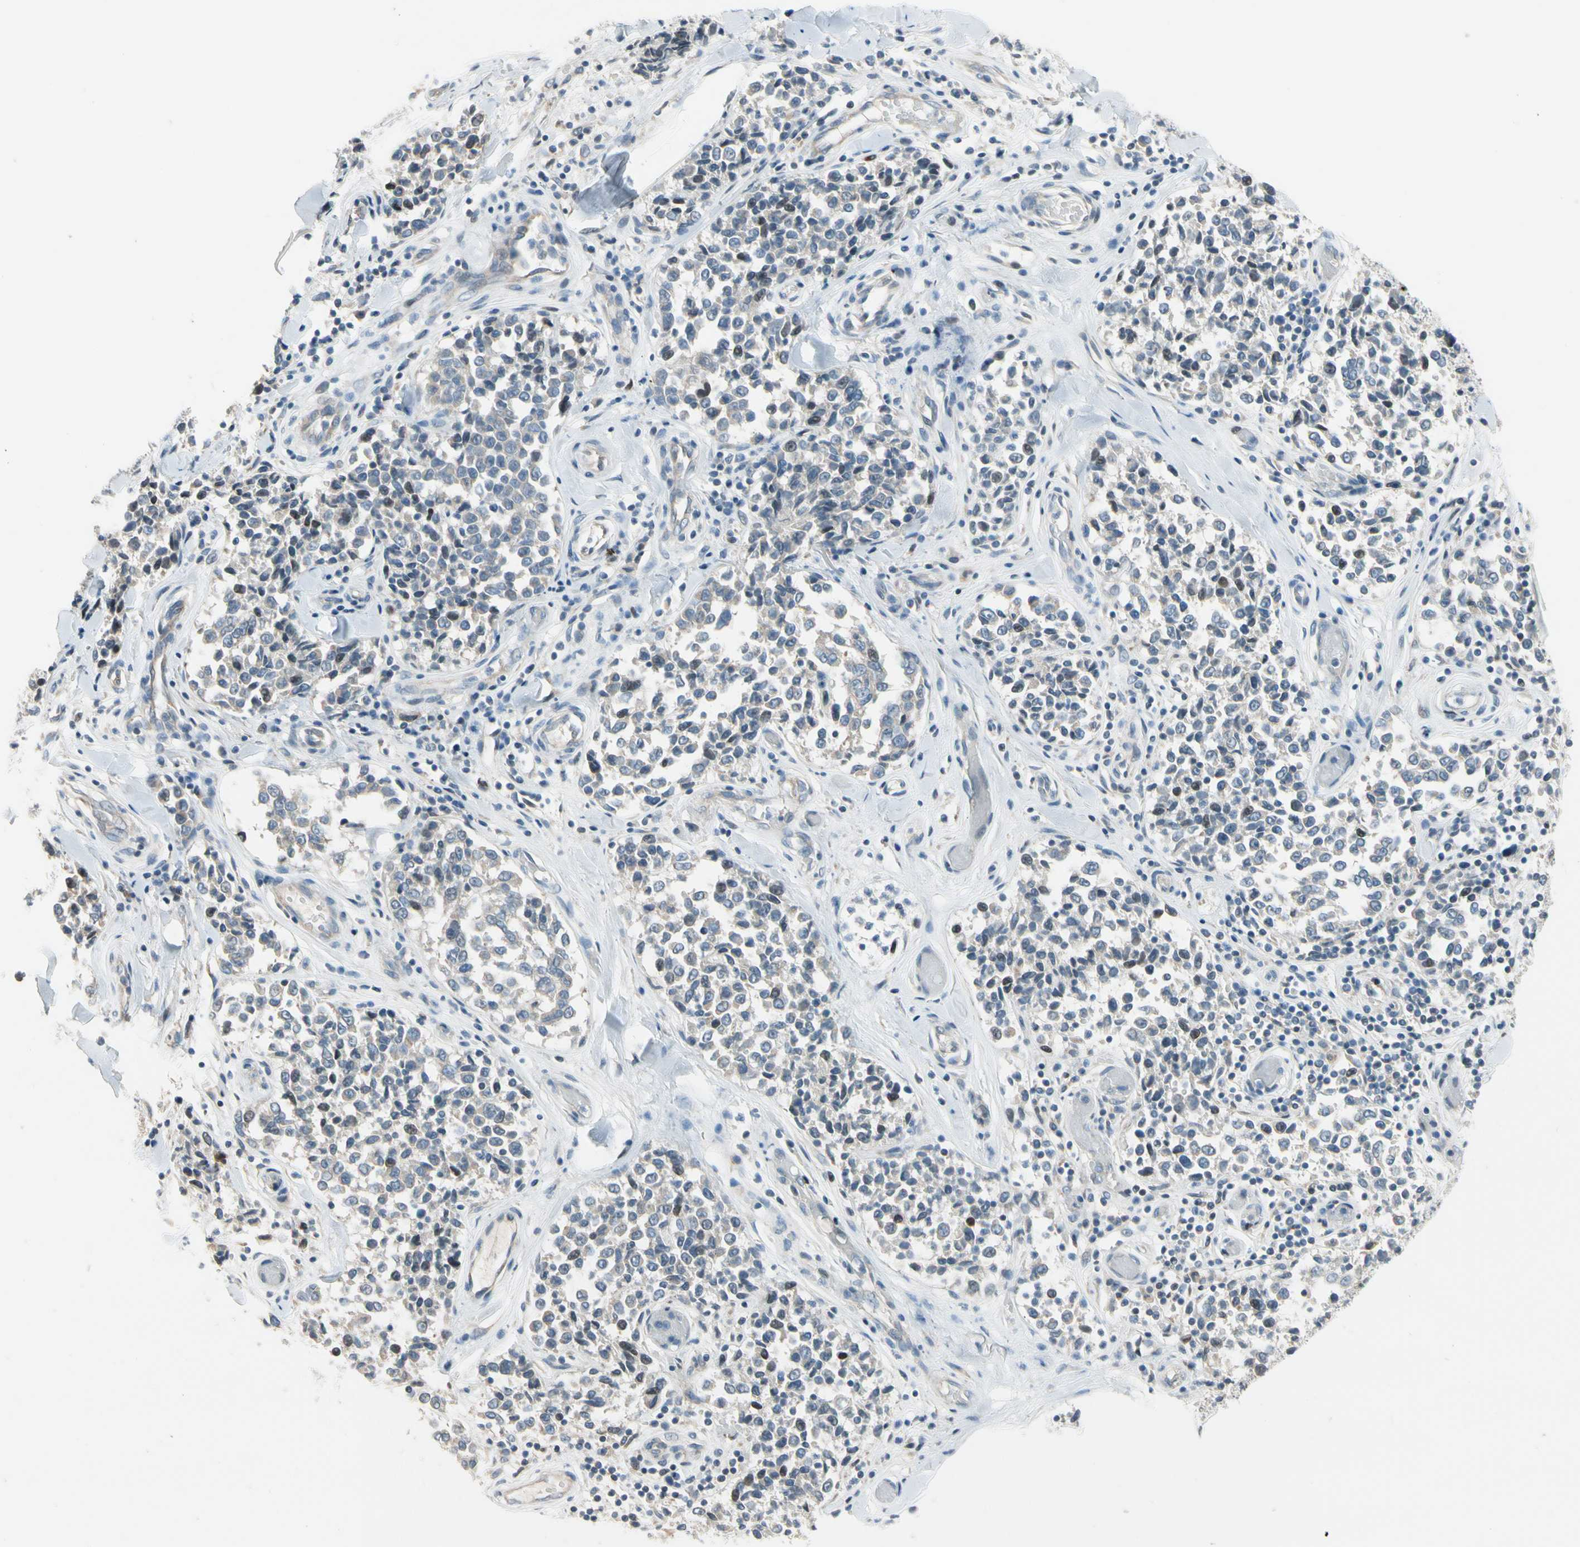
{"staining": {"intensity": "negative", "quantity": "none", "location": "none"}, "tissue": "melanoma", "cell_type": "Tumor cells", "image_type": "cancer", "snomed": [{"axis": "morphology", "description": "Malignant melanoma, NOS"}, {"axis": "topography", "description": "Skin"}], "caption": "Immunohistochemistry (IHC) image of melanoma stained for a protein (brown), which exhibits no staining in tumor cells.", "gene": "PIP5K1B", "patient": {"sex": "female", "age": 64}}